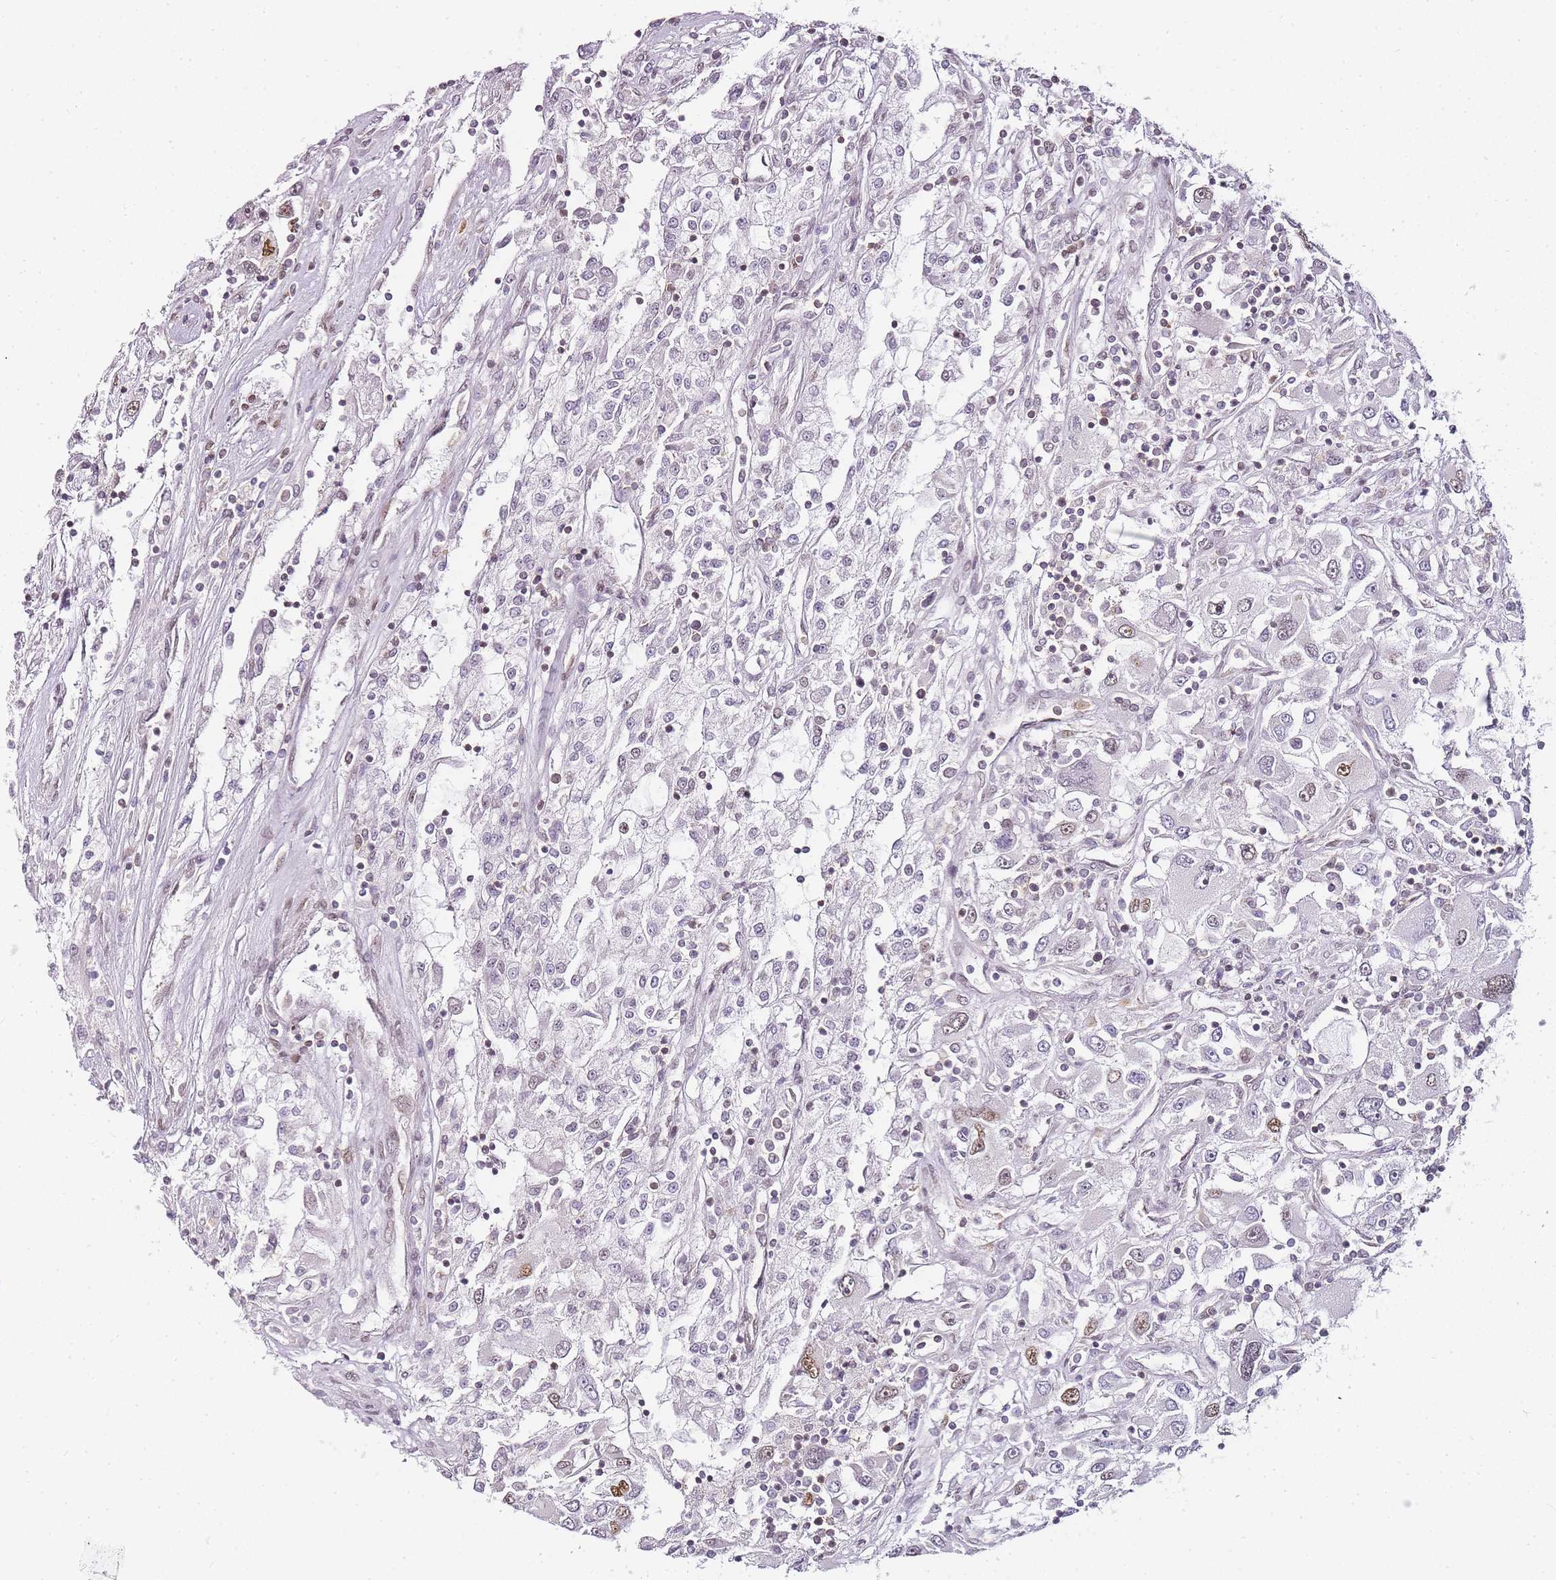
{"staining": {"intensity": "moderate", "quantity": "<25%", "location": "nuclear"}, "tissue": "renal cancer", "cell_type": "Tumor cells", "image_type": "cancer", "snomed": [{"axis": "morphology", "description": "Adenocarcinoma, NOS"}, {"axis": "topography", "description": "Kidney"}], "caption": "Adenocarcinoma (renal) stained for a protein (brown) shows moderate nuclear positive positivity in about <25% of tumor cells.", "gene": "JAKMIP1", "patient": {"sex": "female", "age": 52}}